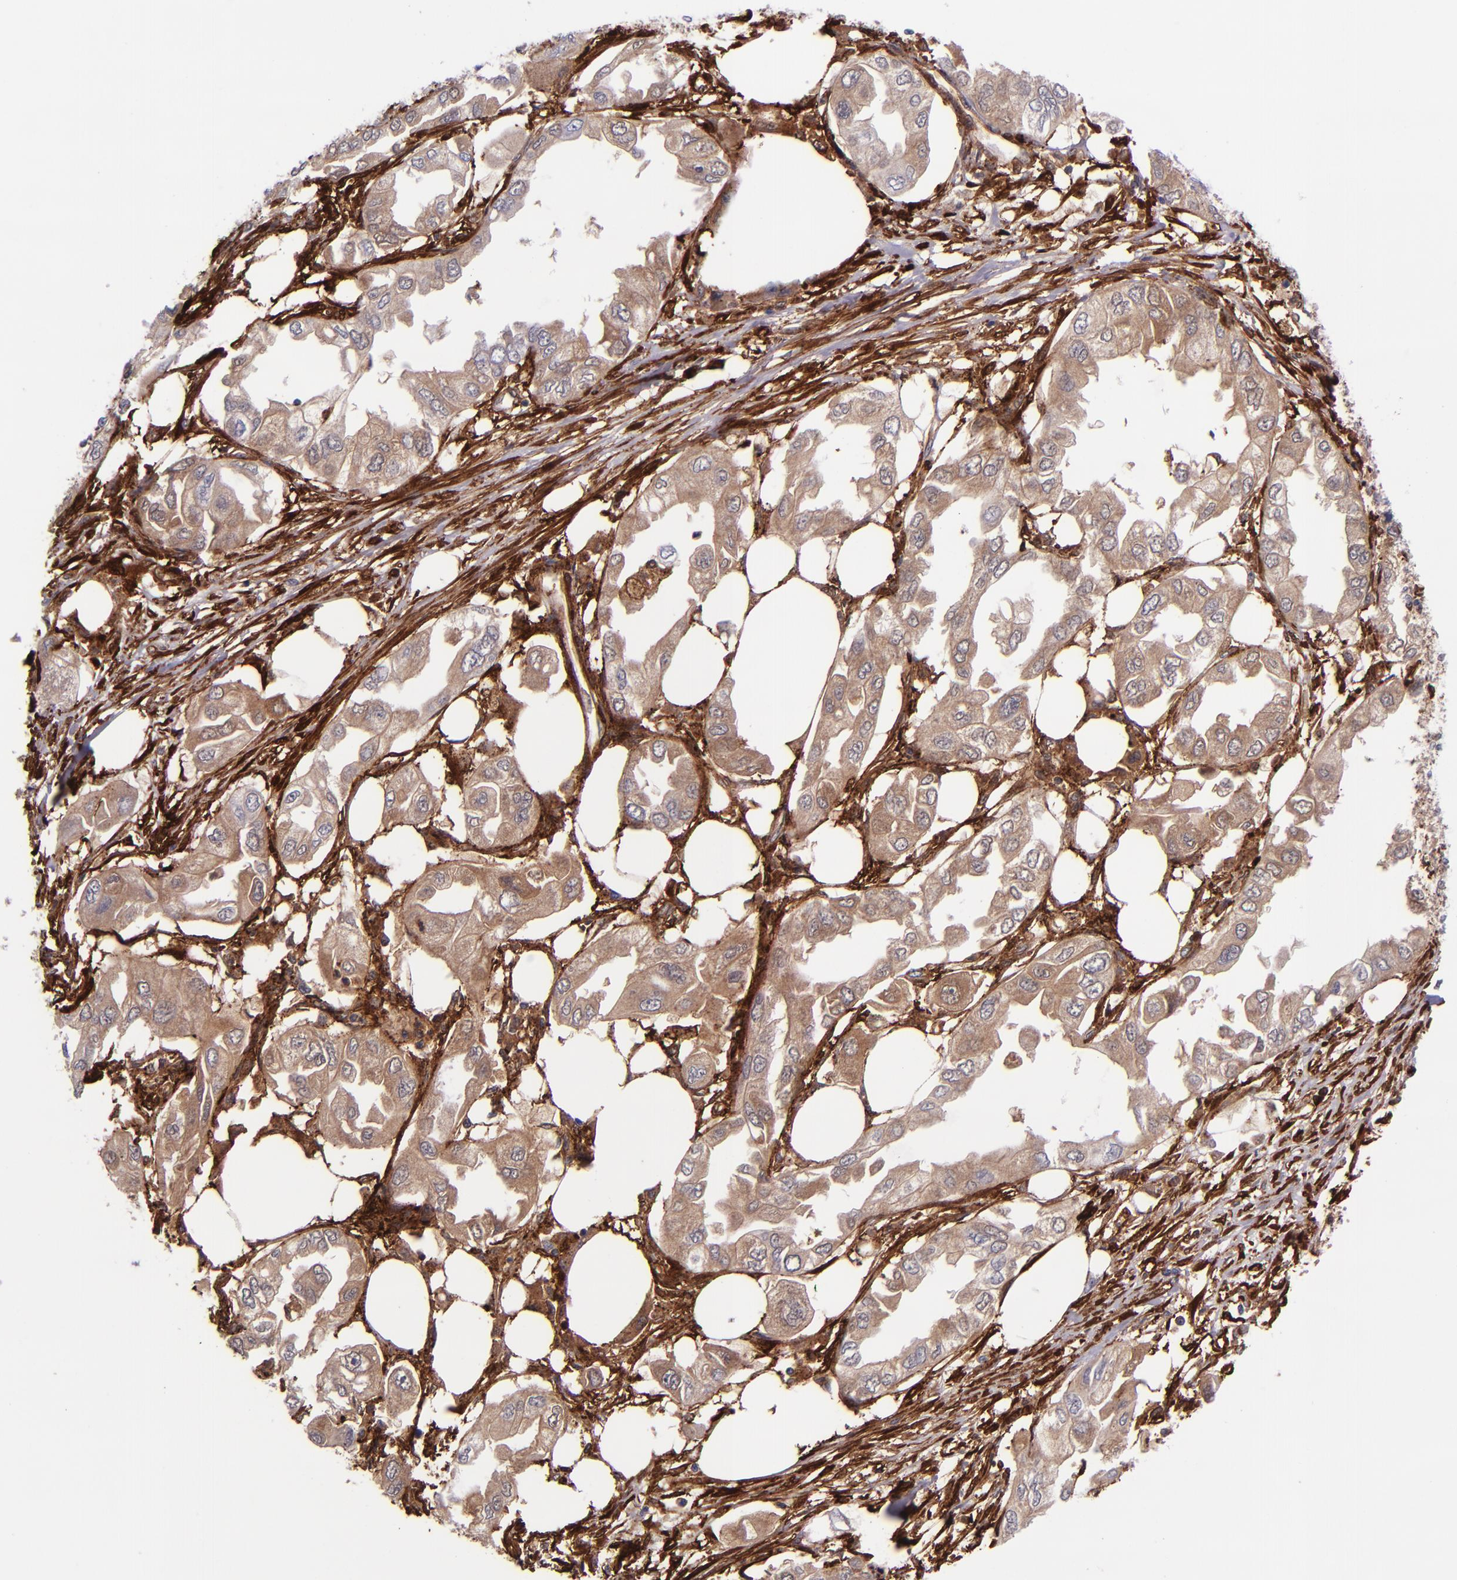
{"staining": {"intensity": "weak", "quantity": "25%-75%", "location": "cytoplasmic/membranous"}, "tissue": "endometrial cancer", "cell_type": "Tumor cells", "image_type": "cancer", "snomed": [{"axis": "morphology", "description": "Adenocarcinoma, NOS"}, {"axis": "topography", "description": "Endometrium"}], "caption": "Tumor cells exhibit low levels of weak cytoplasmic/membranous staining in about 25%-75% of cells in human endometrial cancer.", "gene": "LGALS1", "patient": {"sex": "female", "age": 67}}